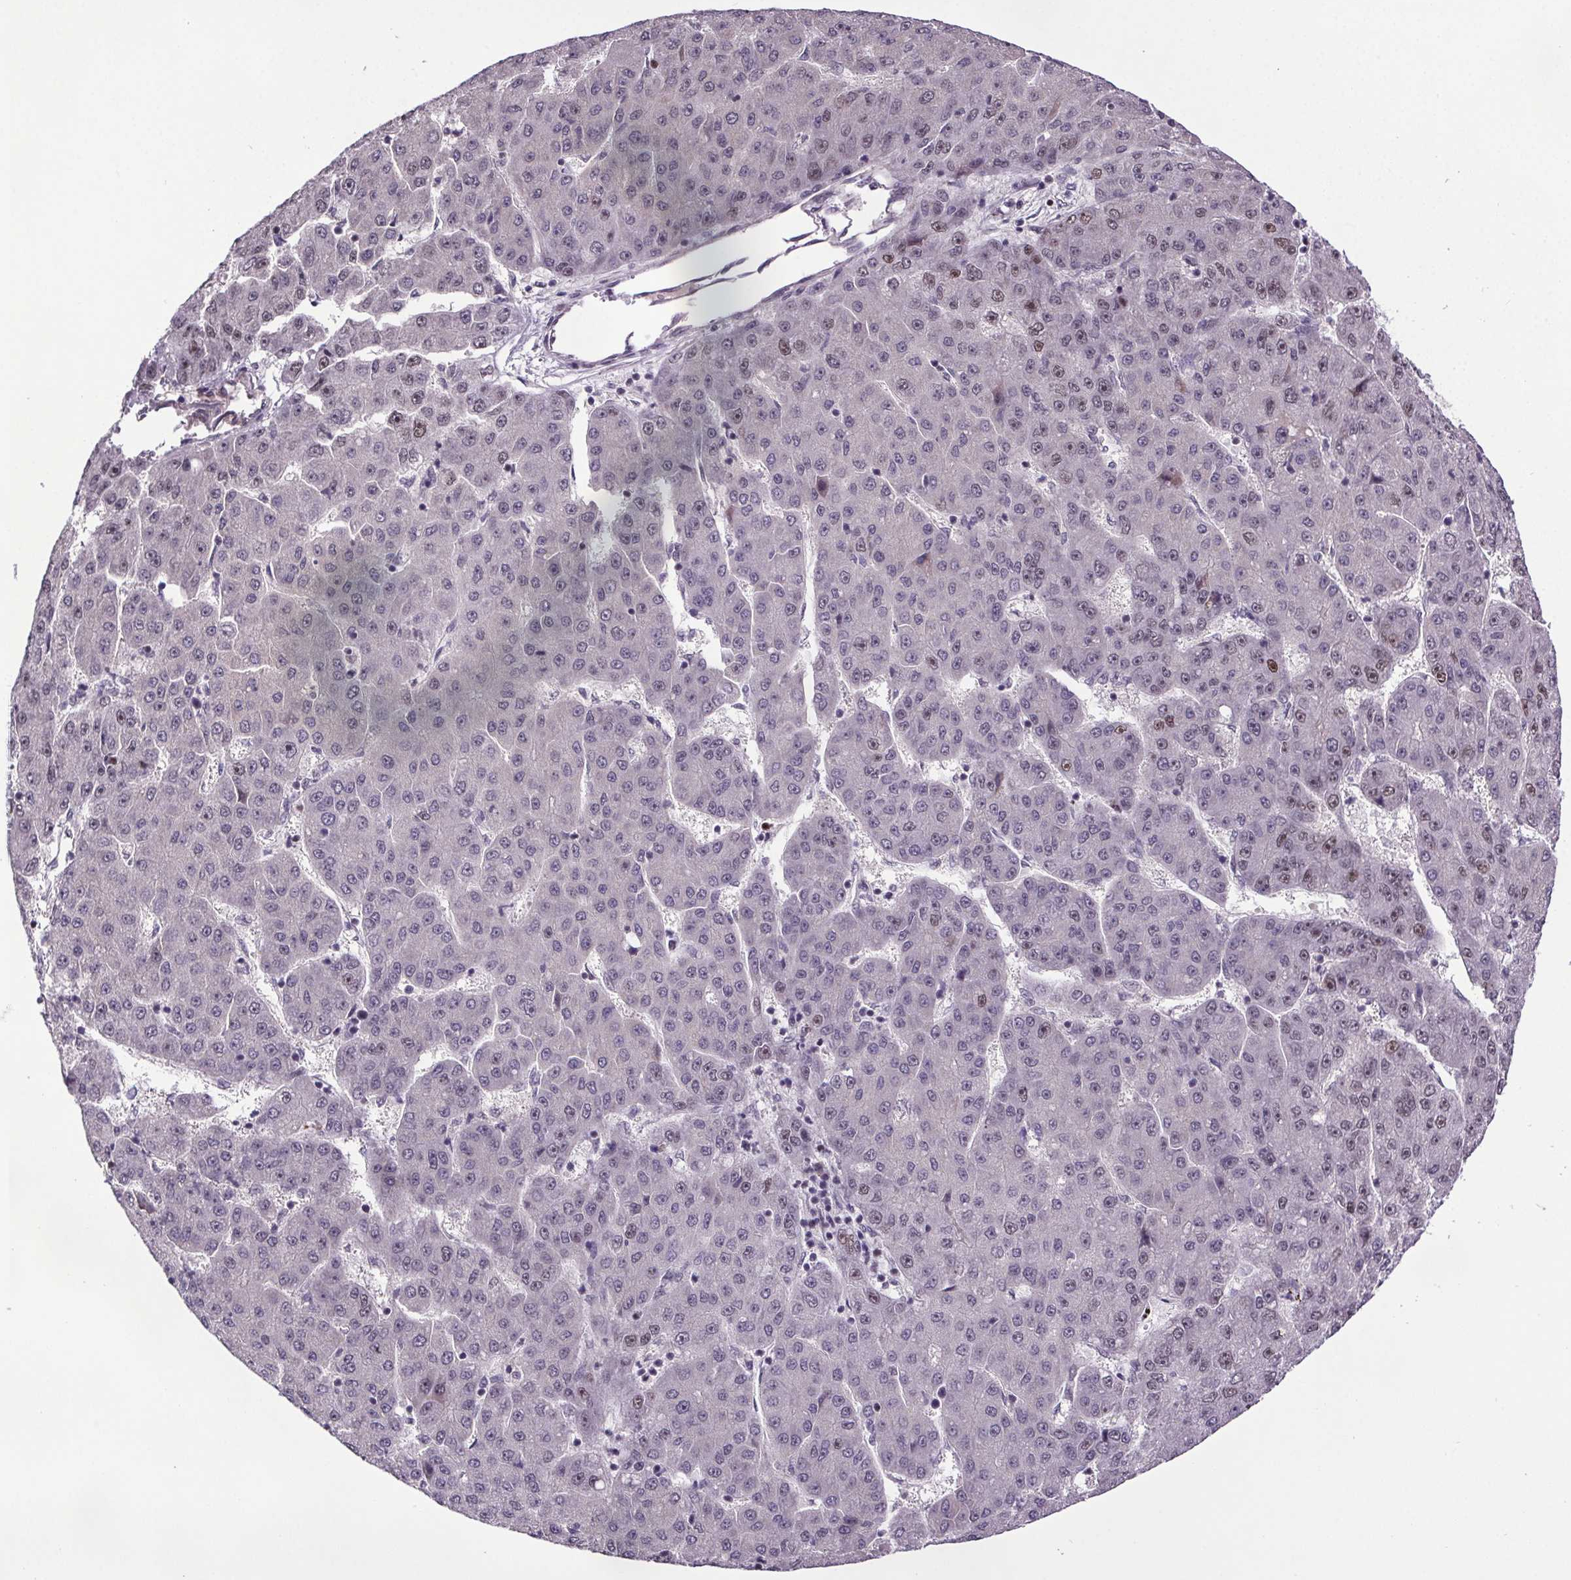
{"staining": {"intensity": "moderate", "quantity": "<25%", "location": "nuclear"}, "tissue": "liver cancer", "cell_type": "Tumor cells", "image_type": "cancer", "snomed": [{"axis": "morphology", "description": "Carcinoma, Hepatocellular, NOS"}, {"axis": "topography", "description": "Liver"}], "caption": "Liver hepatocellular carcinoma was stained to show a protein in brown. There is low levels of moderate nuclear staining in about <25% of tumor cells. The staining is performed using DAB (3,3'-diaminobenzidine) brown chromogen to label protein expression. The nuclei are counter-stained blue using hematoxylin.", "gene": "ATMIN", "patient": {"sex": "male", "age": 67}}